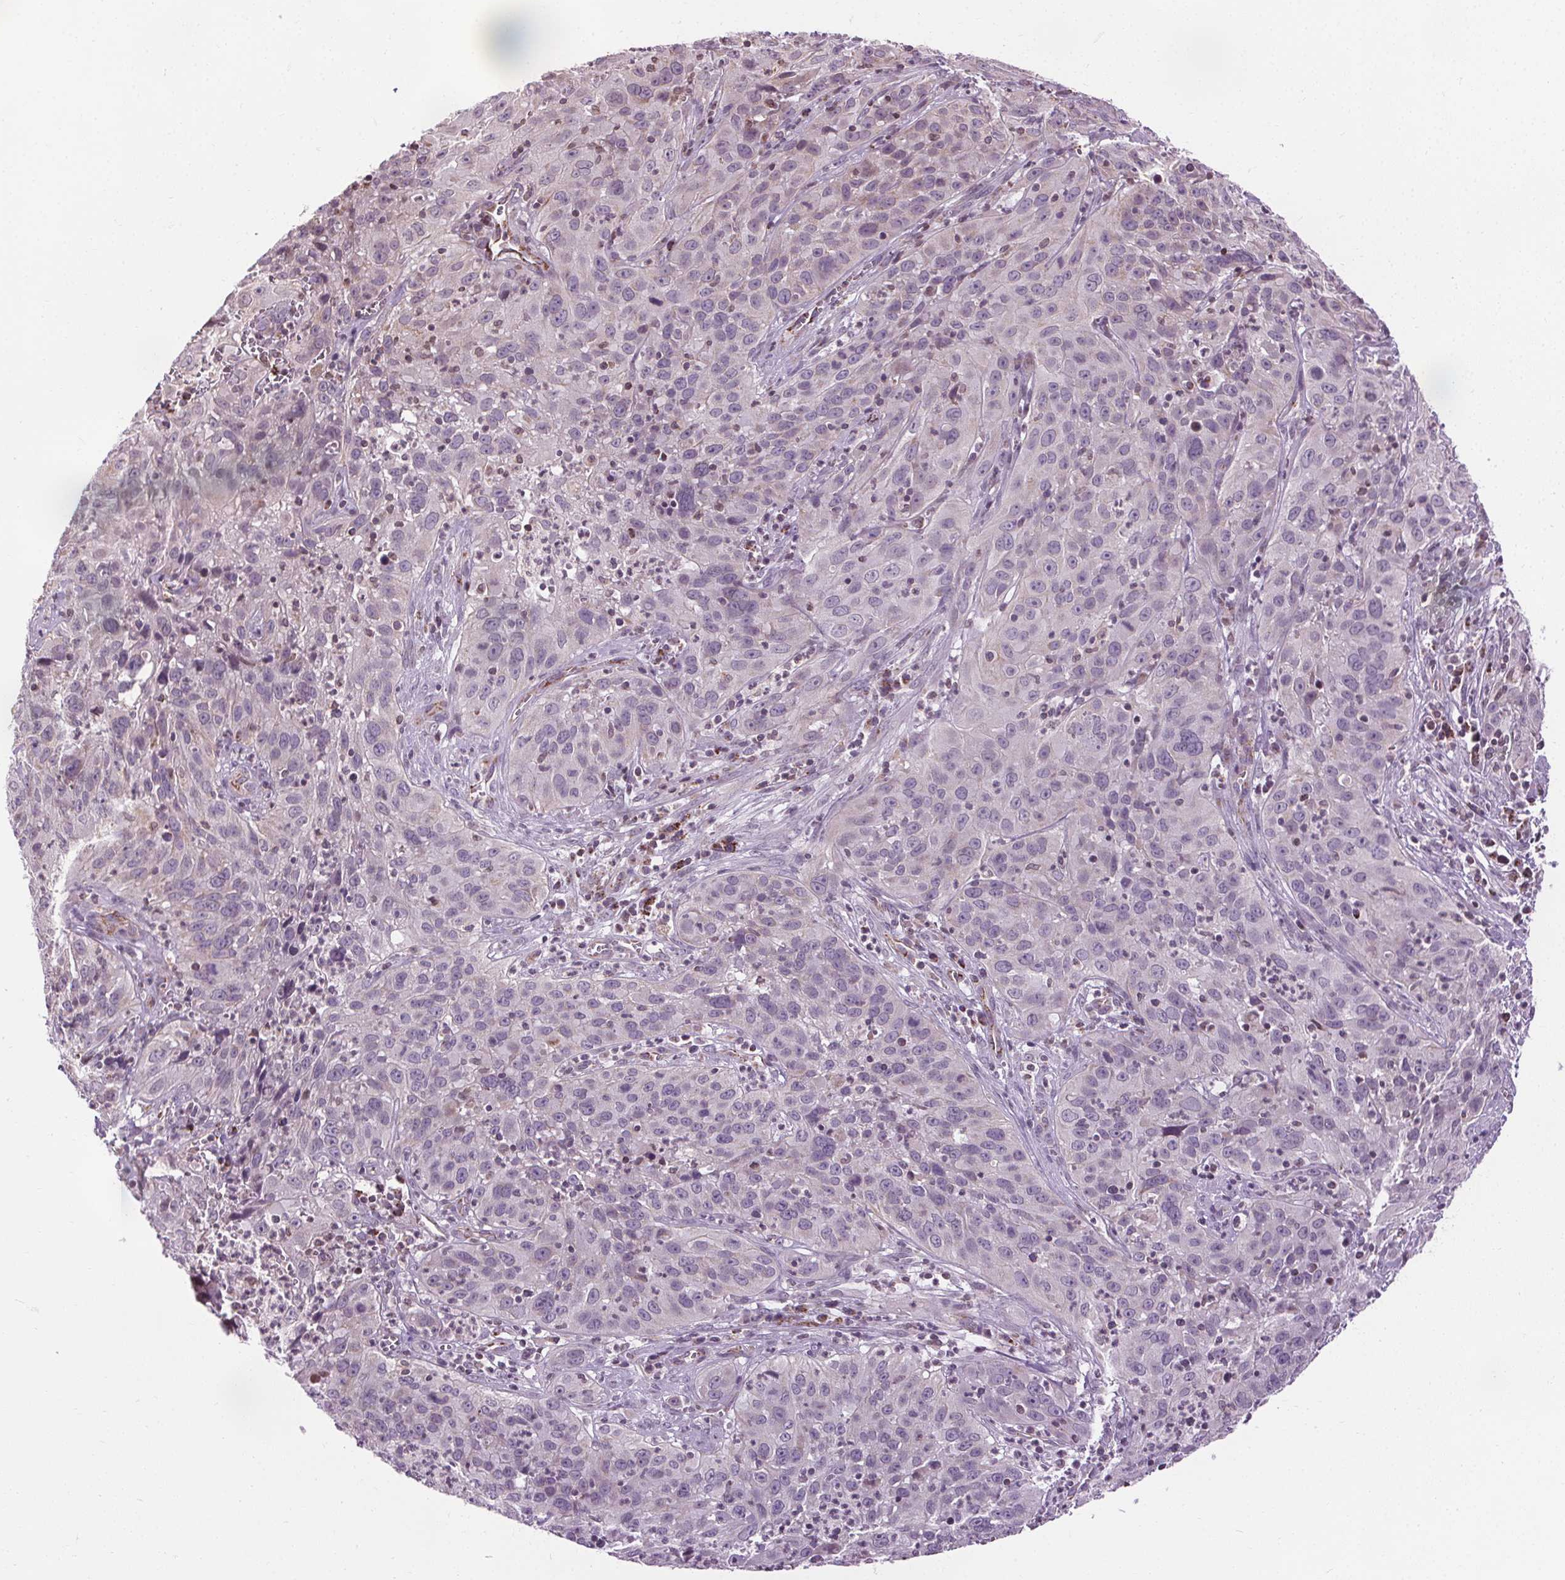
{"staining": {"intensity": "negative", "quantity": "none", "location": "none"}, "tissue": "cervical cancer", "cell_type": "Tumor cells", "image_type": "cancer", "snomed": [{"axis": "morphology", "description": "Squamous cell carcinoma, NOS"}, {"axis": "topography", "description": "Cervix"}], "caption": "Tumor cells are negative for protein expression in human cervical cancer. (Stains: DAB IHC with hematoxylin counter stain, Microscopy: brightfield microscopy at high magnification).", "gene": "LFNG", "patient": {"sex": "female", "age": 32}}